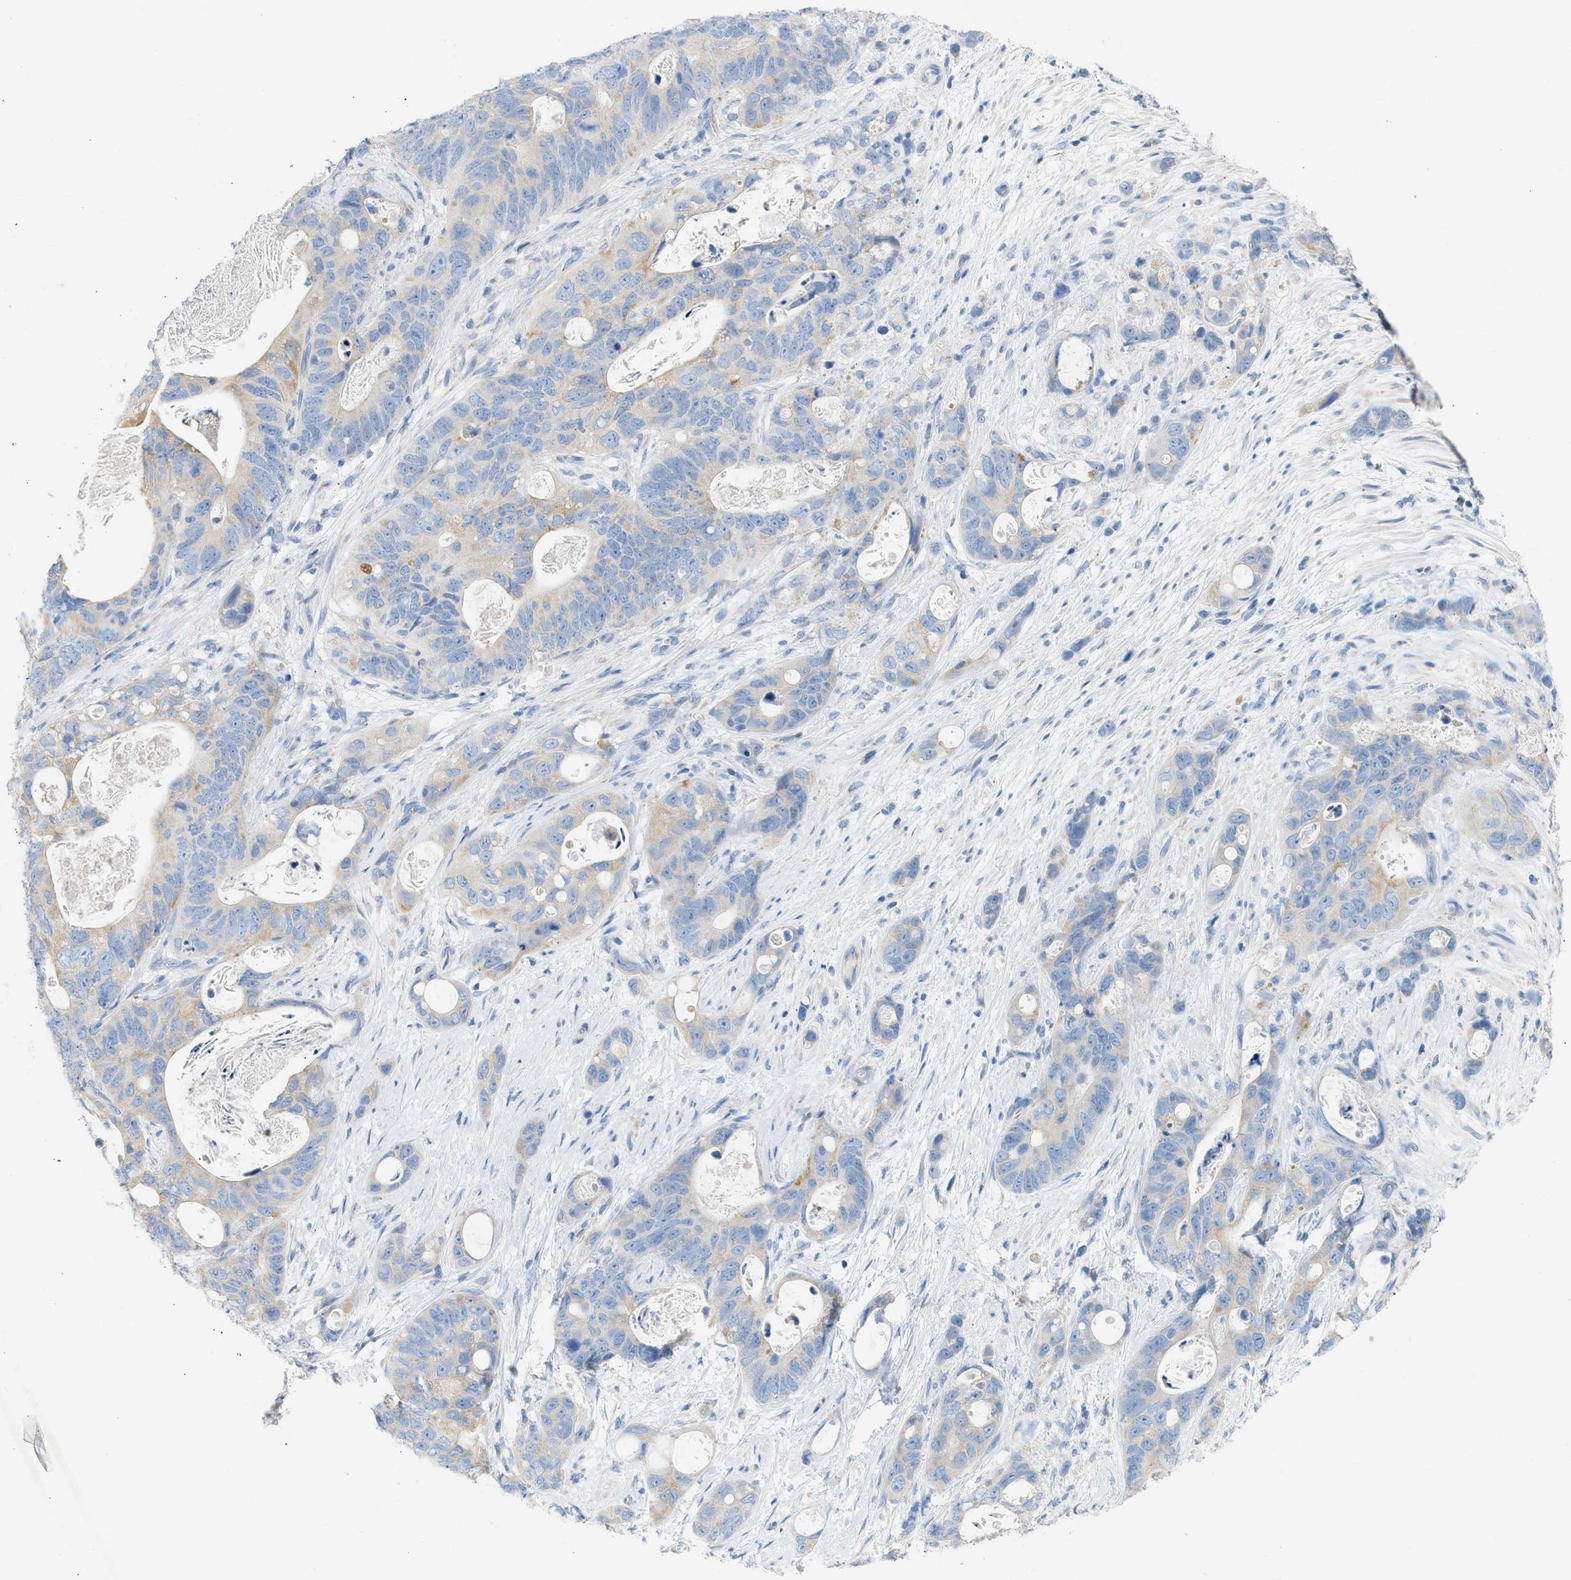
{"staining": {"intensity": "weak", "quantity": "25%-75%", "location": "cytoplasmic/membranous"}, "tissue": "stomach cancer", "cell_type": "Tumor cells", "image_type": "cancer", "snomed": [{"axis": "morphology", "description": "Normal tissue, NOS"}, {"axis": "morphology", "description": "Adenocarcinoma, NOS"}, {"axis": "topography", "description": "Stomach"}], "caption": "This is a photomicrograph of IHC staining of adenocarcinoma (stomach), which shows weak staining in the cytoplasmic/membranous of tumor cells.", "gene": "NDUFS8", "patient": {"sex": "female", "age": 89}}